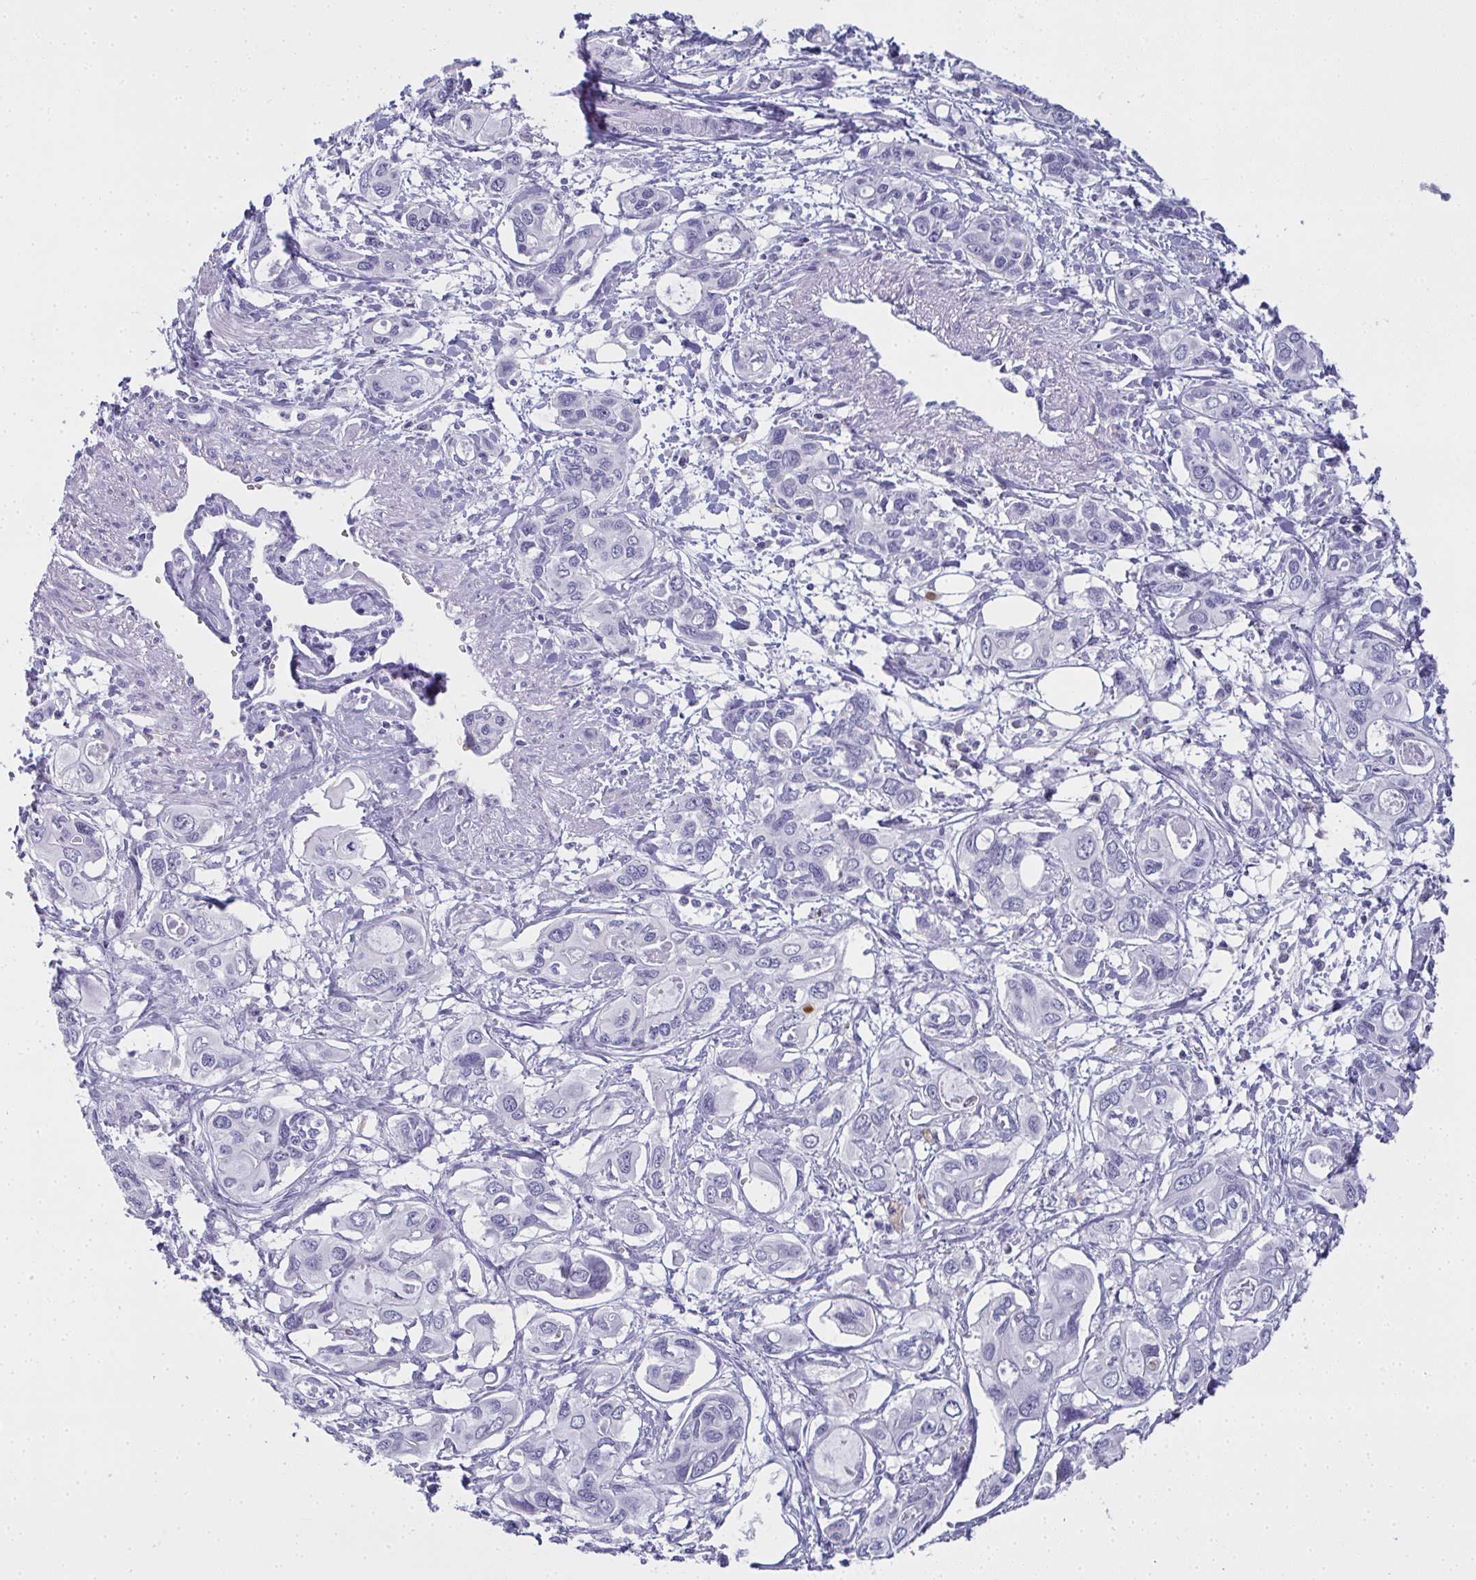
{"staining": {"intensity": "negative", "quantity": "none", "location": "none"}, "tissue": "pancreatic cancer", "cell_type": "Tumor cells", "image_type": "cancer", "snomed": [{"axis": "morphology", "description": "Adenocarcinoma, NOS"}, {"axis": "topography", "description": "Pancreas"}], "caption": "There is no significant expression in tumor cells of pancreatic cancer (adenocarcinoma).", "gene": "SLC36A2", "patient": {"sex": "male", "age": 60}}